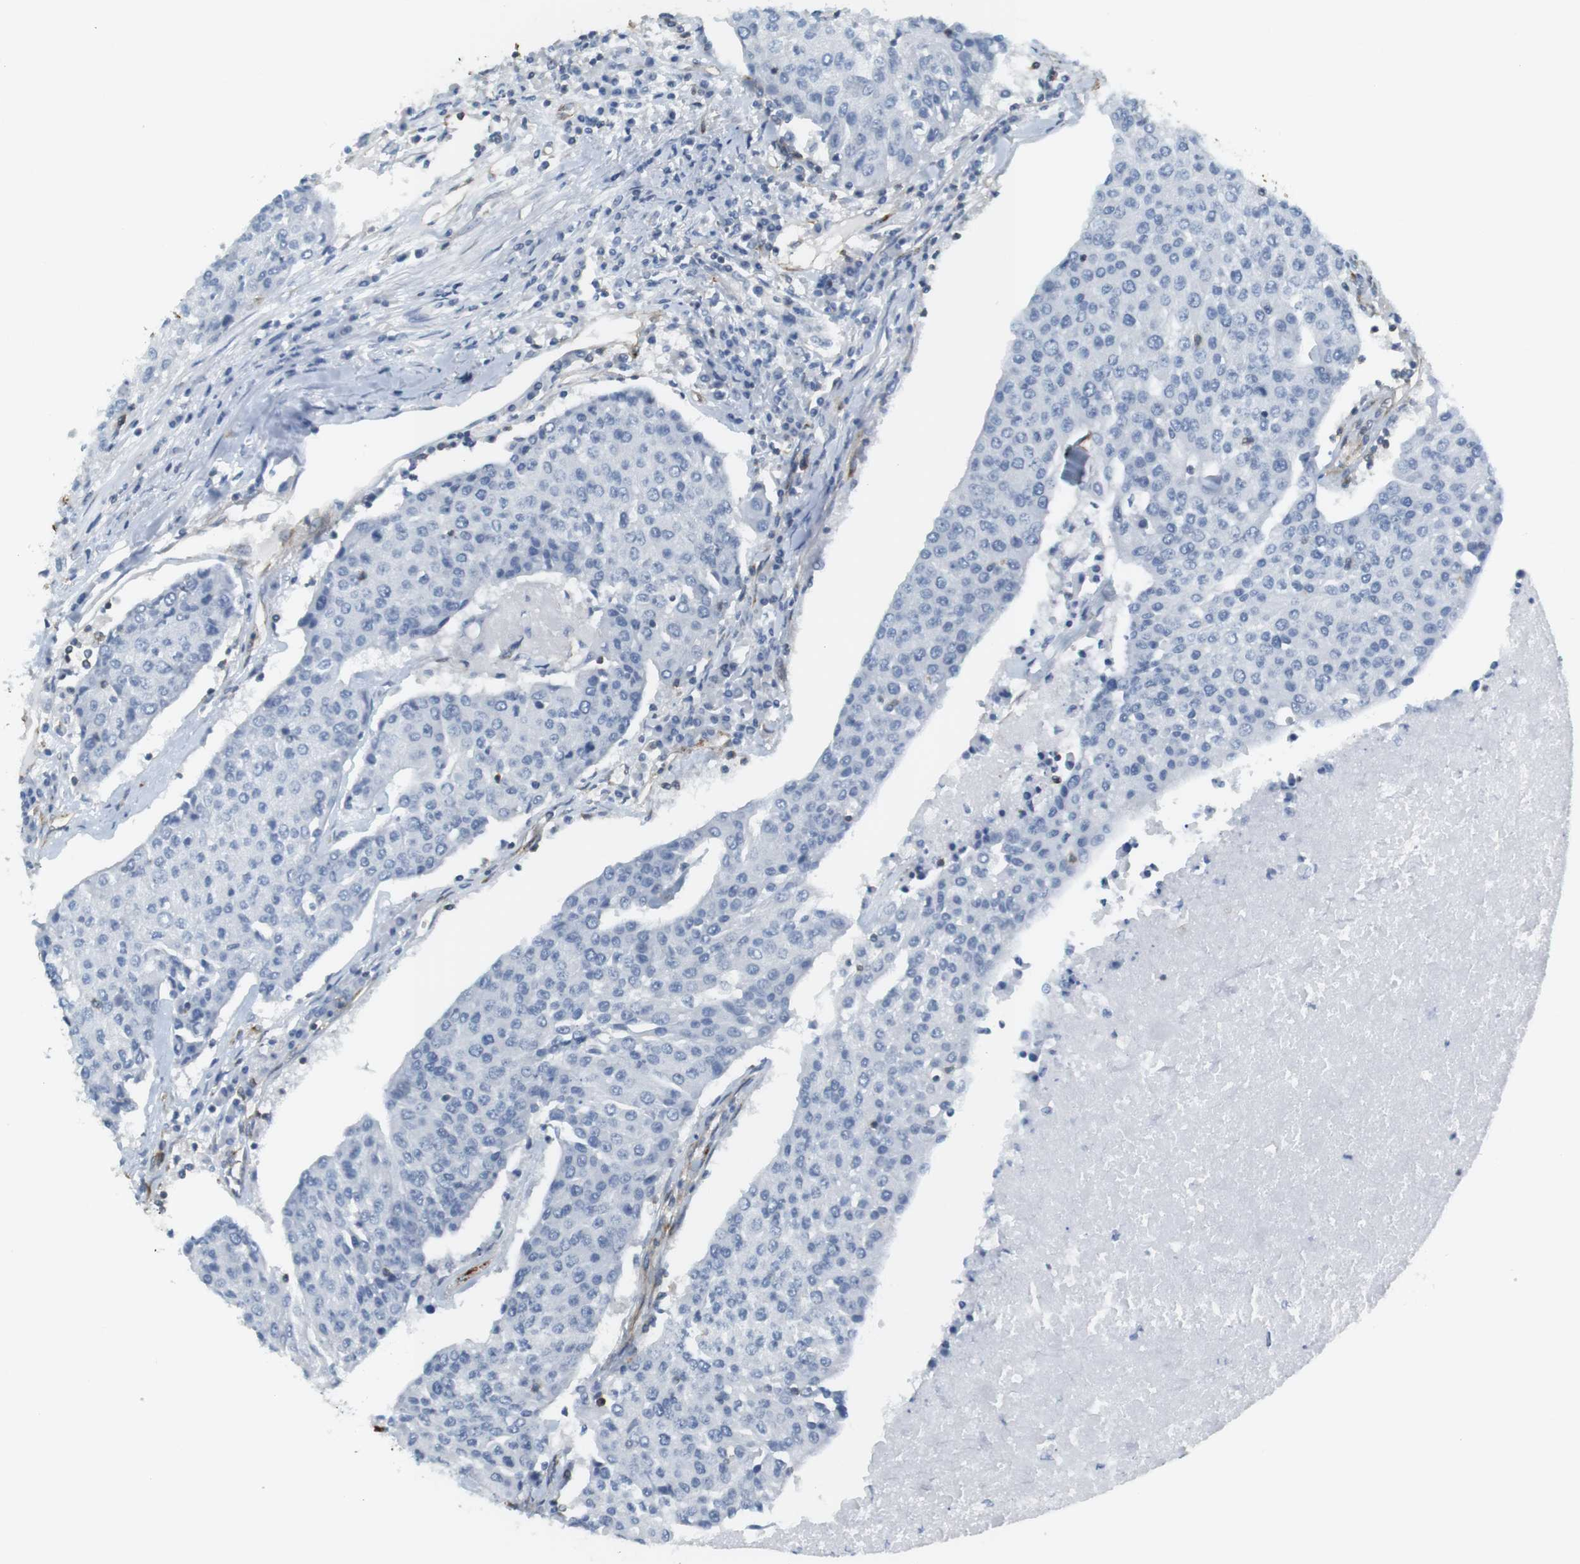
{"staining": {"intensity": "negative", "quantity": "none", "location": "none"}, "tissue": "urothelial cancer", "cell_type": "Tumor cells", "image_type": "cancer", "snomed": [{"axis": "morphology", "description": "Urothelial carcinoma, High grade"}, {"axis": "topography", "description": "Urinary bladder"}], "caption": "Immunohistochemistry of human urothelial cancer displays no expression in tumor cells.", "gene": "F2R", "patient": {"sex": "female", "age": 85}}